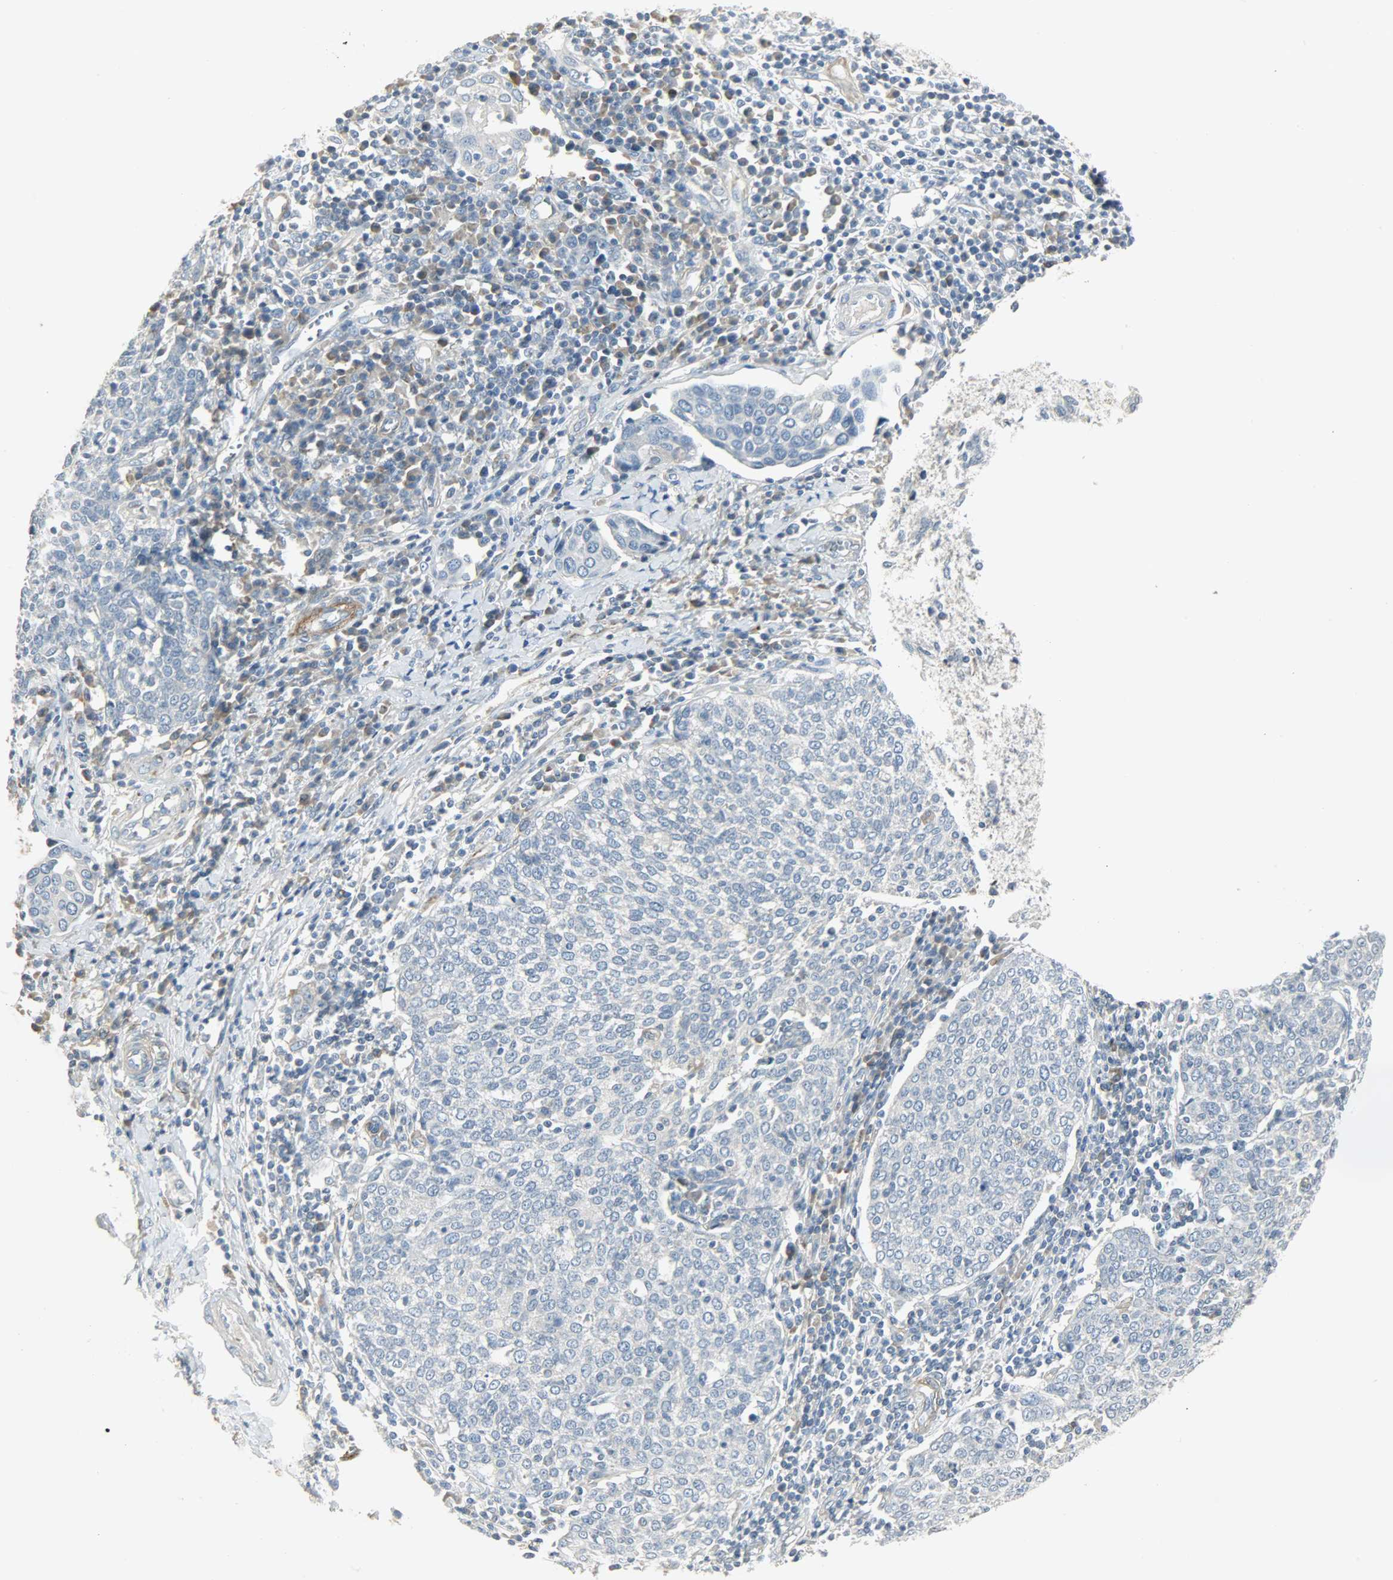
{"staining": {"intensity": "negative", "quantity": "none", "location": "none"}, "tissue": "cervical cancer", "cell_type": "Tumor cells", "image_type": "cancer", "snomed": [{"axis": "morphology", "description": "Squamous cell carcinoma, NOS"}, {"axis": "topography", "description": "Cervix"}], "caption": "A photomicrograph of cervical cancer (squamous cell carcinoma) stained for a protein displays no brown staining in tumor cells. (Brightfield microscopy of DAB immunohistochemistry (IHC) at high magnification).", "gene": "ENPEP", "patient": {"sex": "female", "age": 40}}